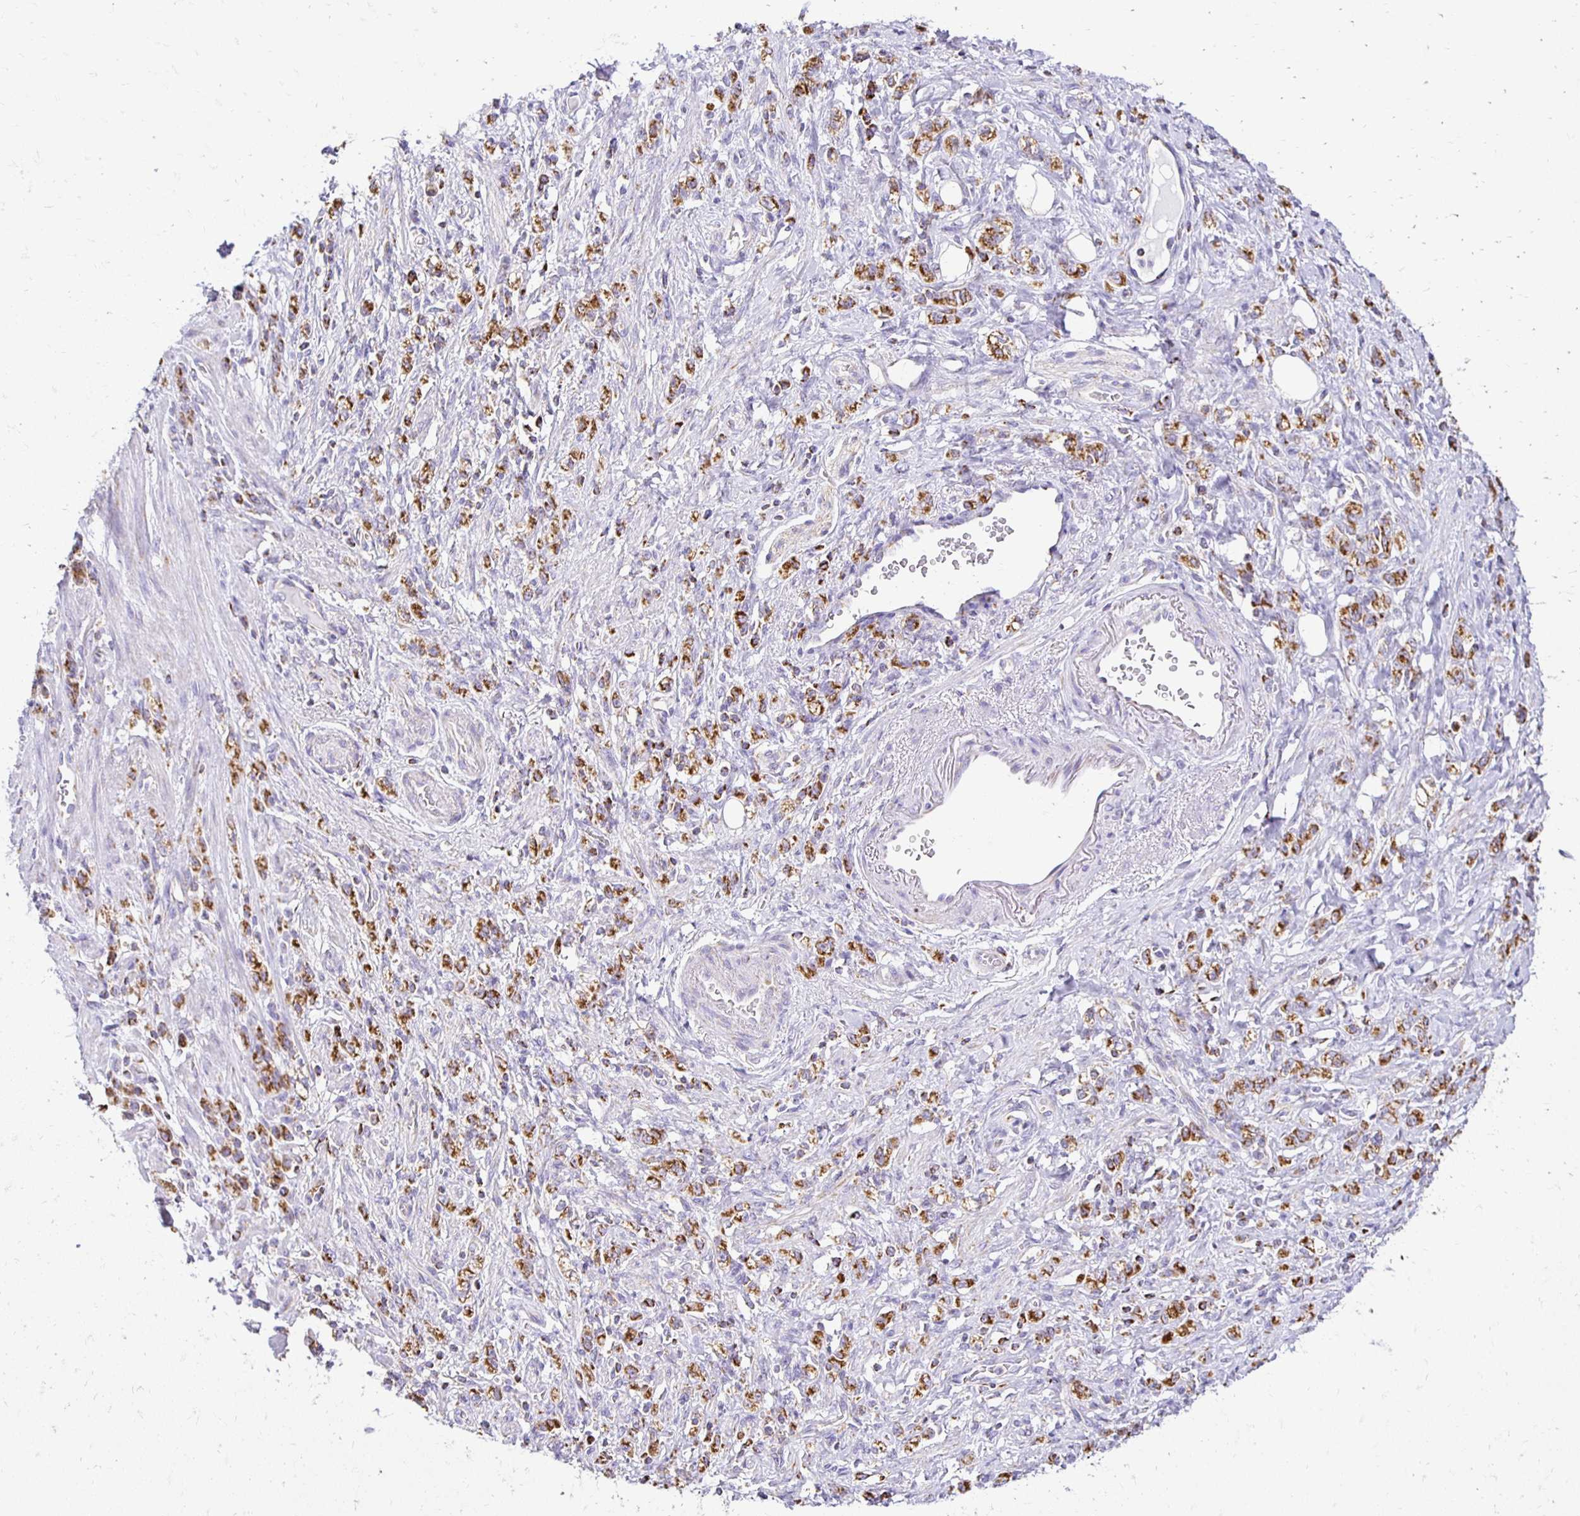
{"staining": {"intensity": "moderate", "quantity": ">75%", "location": "cytoplasmic/membranous"}, "tissue": "stomach cancer", "cell_type": "Tumor cells", "image_type": "cancer", "snomed": [{"axis": "morphology", "description": "Adenocarcinoma, NOS"}, {"axis": "topography", "description": "Stomach"}], "caption": "A histopathology image of human adenocarcinoma (stomach) stained for a protein displays moderate cytoplasmic/membranous brown staining in tumor cells.", "gene": "PLAAT2", "patient": {"sex": "male", "age": 77}}